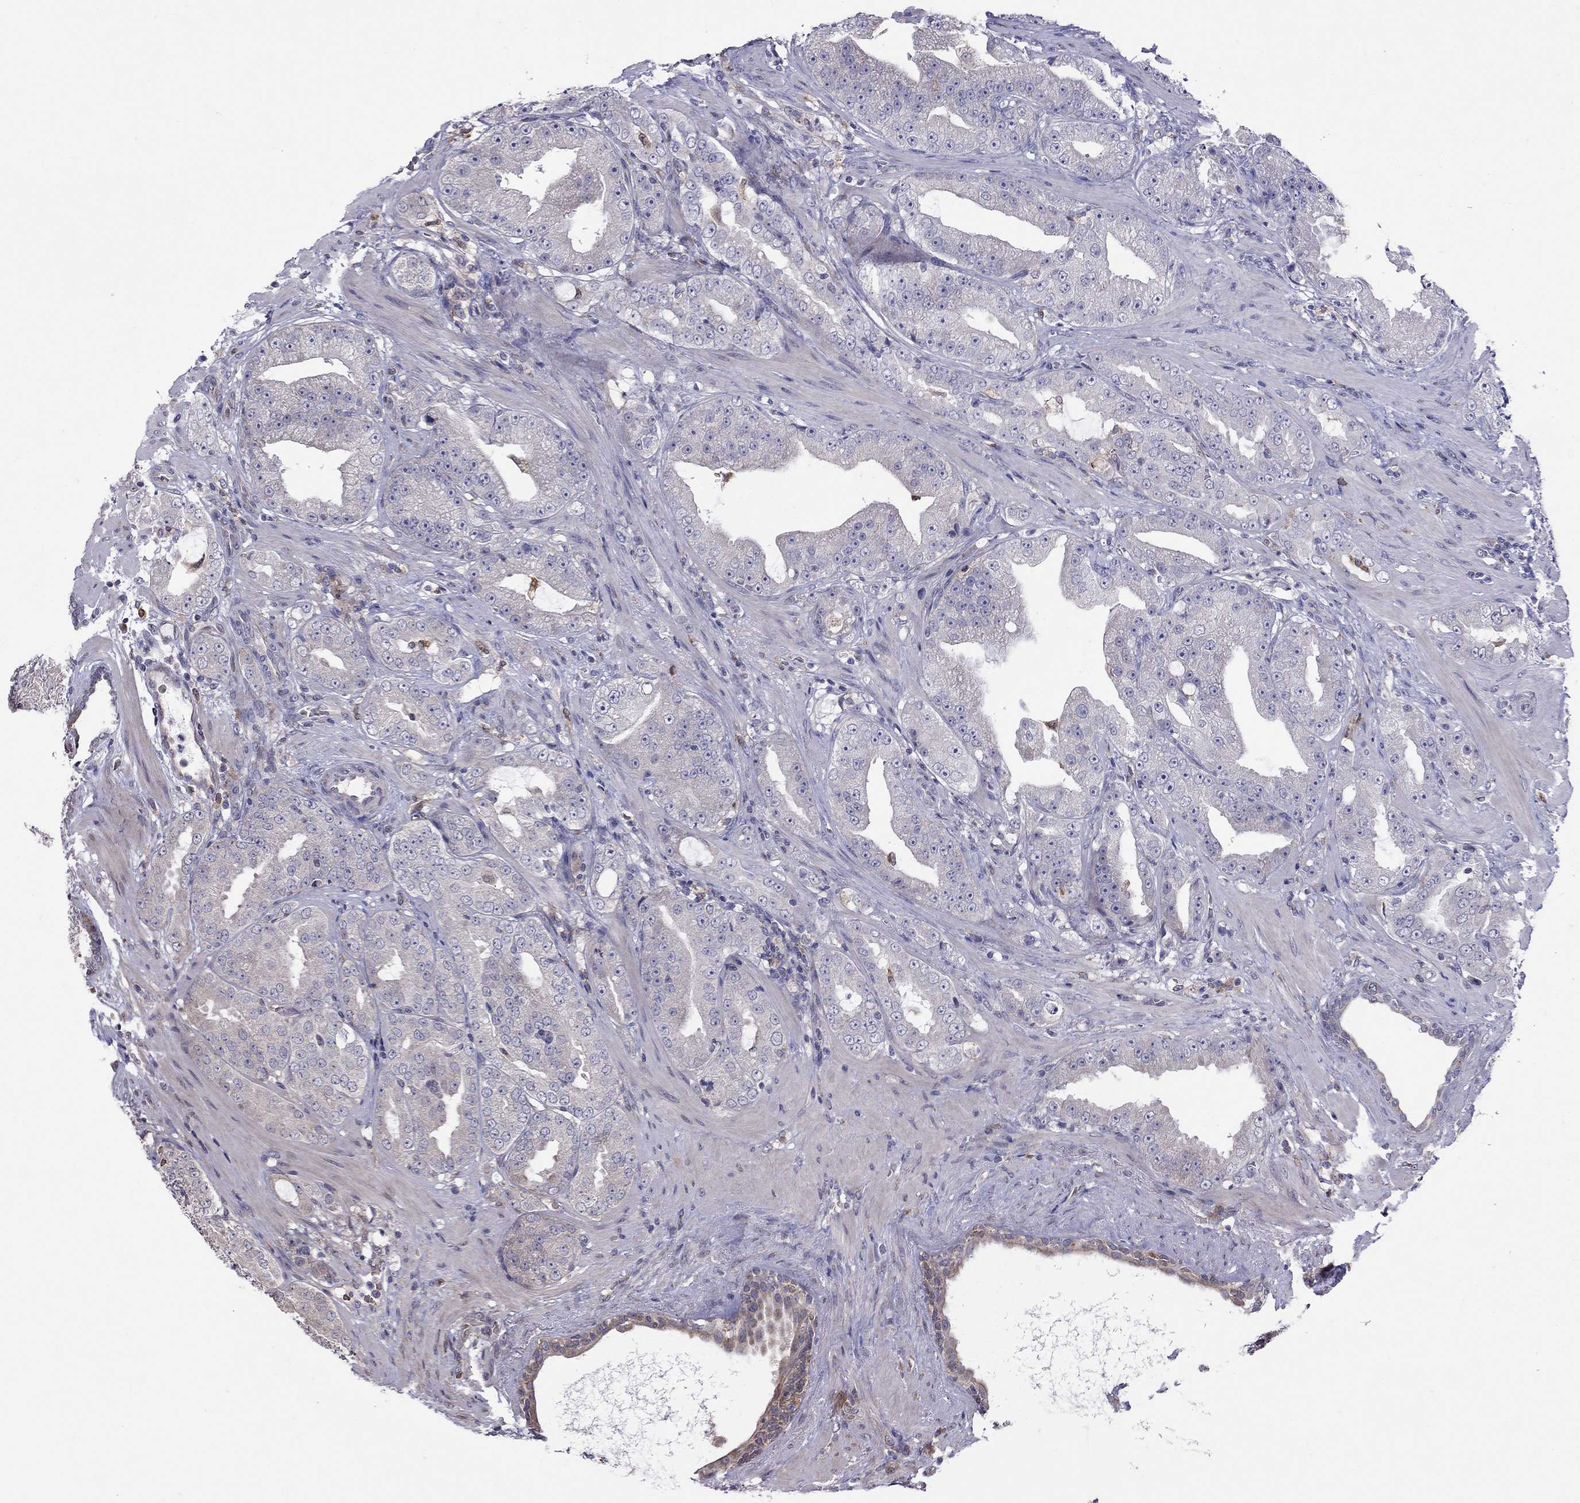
{"staining": {"intensity": "negative", "quantity": "none", "location": "none"}, "tissue": "prostate cancer", "cell_type": "Tumor cells", "image_type": "cancer", "snomed": [{"axis": "morphology", "description": "Adenocarcinoma, Low grade"}, {"axis": "topography", "description": "Prostate"}], "caption": "A photomicrograph of prostate cancer (adenocarcinoma (low-grade)) stained for a protein displays no brown staining in tumor cells.", "gene": "ADAM28", "patient": {"sex": "male", "age": 62}}